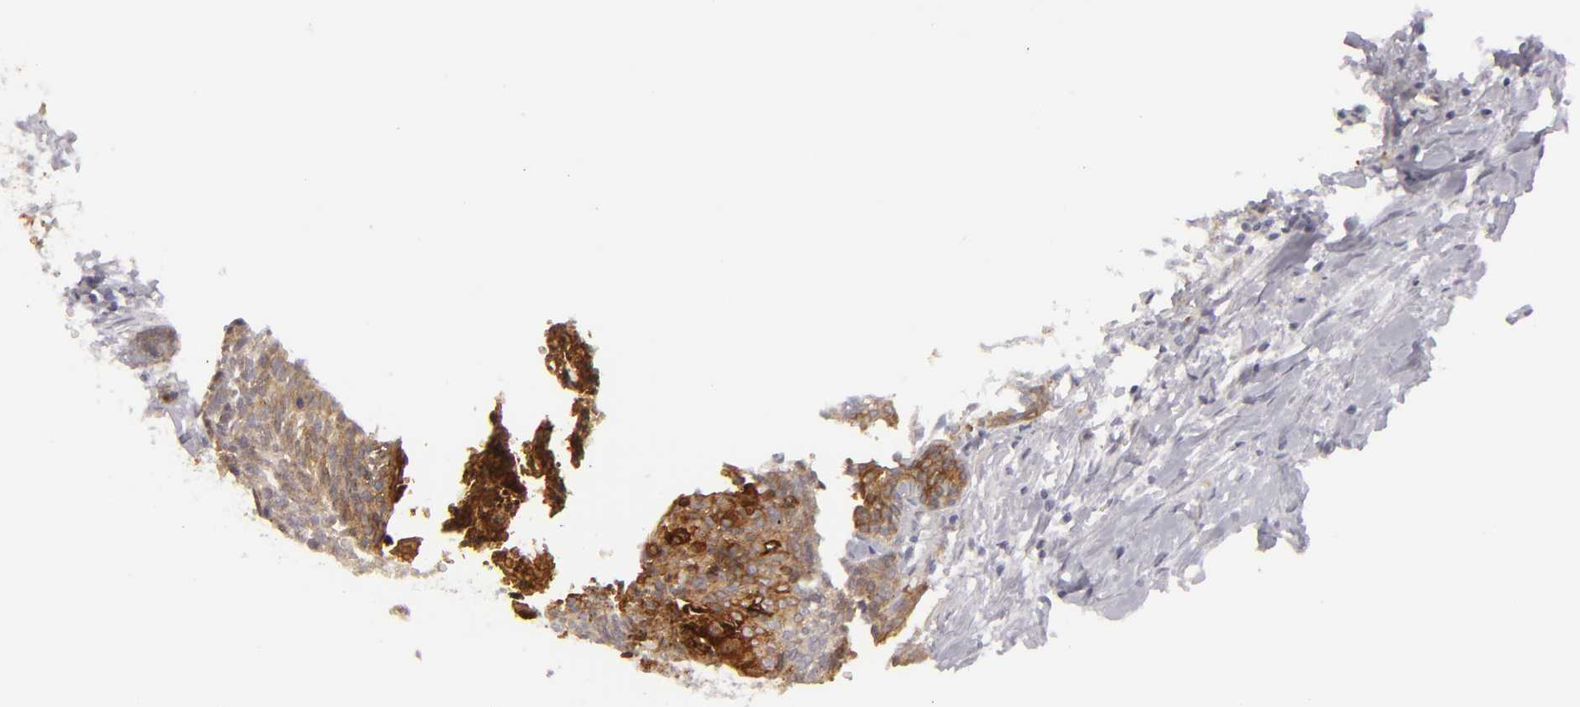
{"staining": {"intensity": "strong", "quantity": ">75%", "location": "cytoplasmic/membranous"}, "tissue": "head and neck cancer", "cell_type": "Tumor cells", "image_type": "cancer", "snomed": [{"axis": "morphology", "description": "Squamous cell carcinoma, NOS"}, {"axis": "topography", "description": "Salivary gland"}, {"axis": "topography", "description": "Head-Neck"}], "caption": "Immunohistochemical staining of human head and neck cancer shows high levels of strong cytoplasmic/membranous positivity in approximately >75% of tumor cells.", "gene": "JUP", "patient": {"sex": "male", "age": 70}}